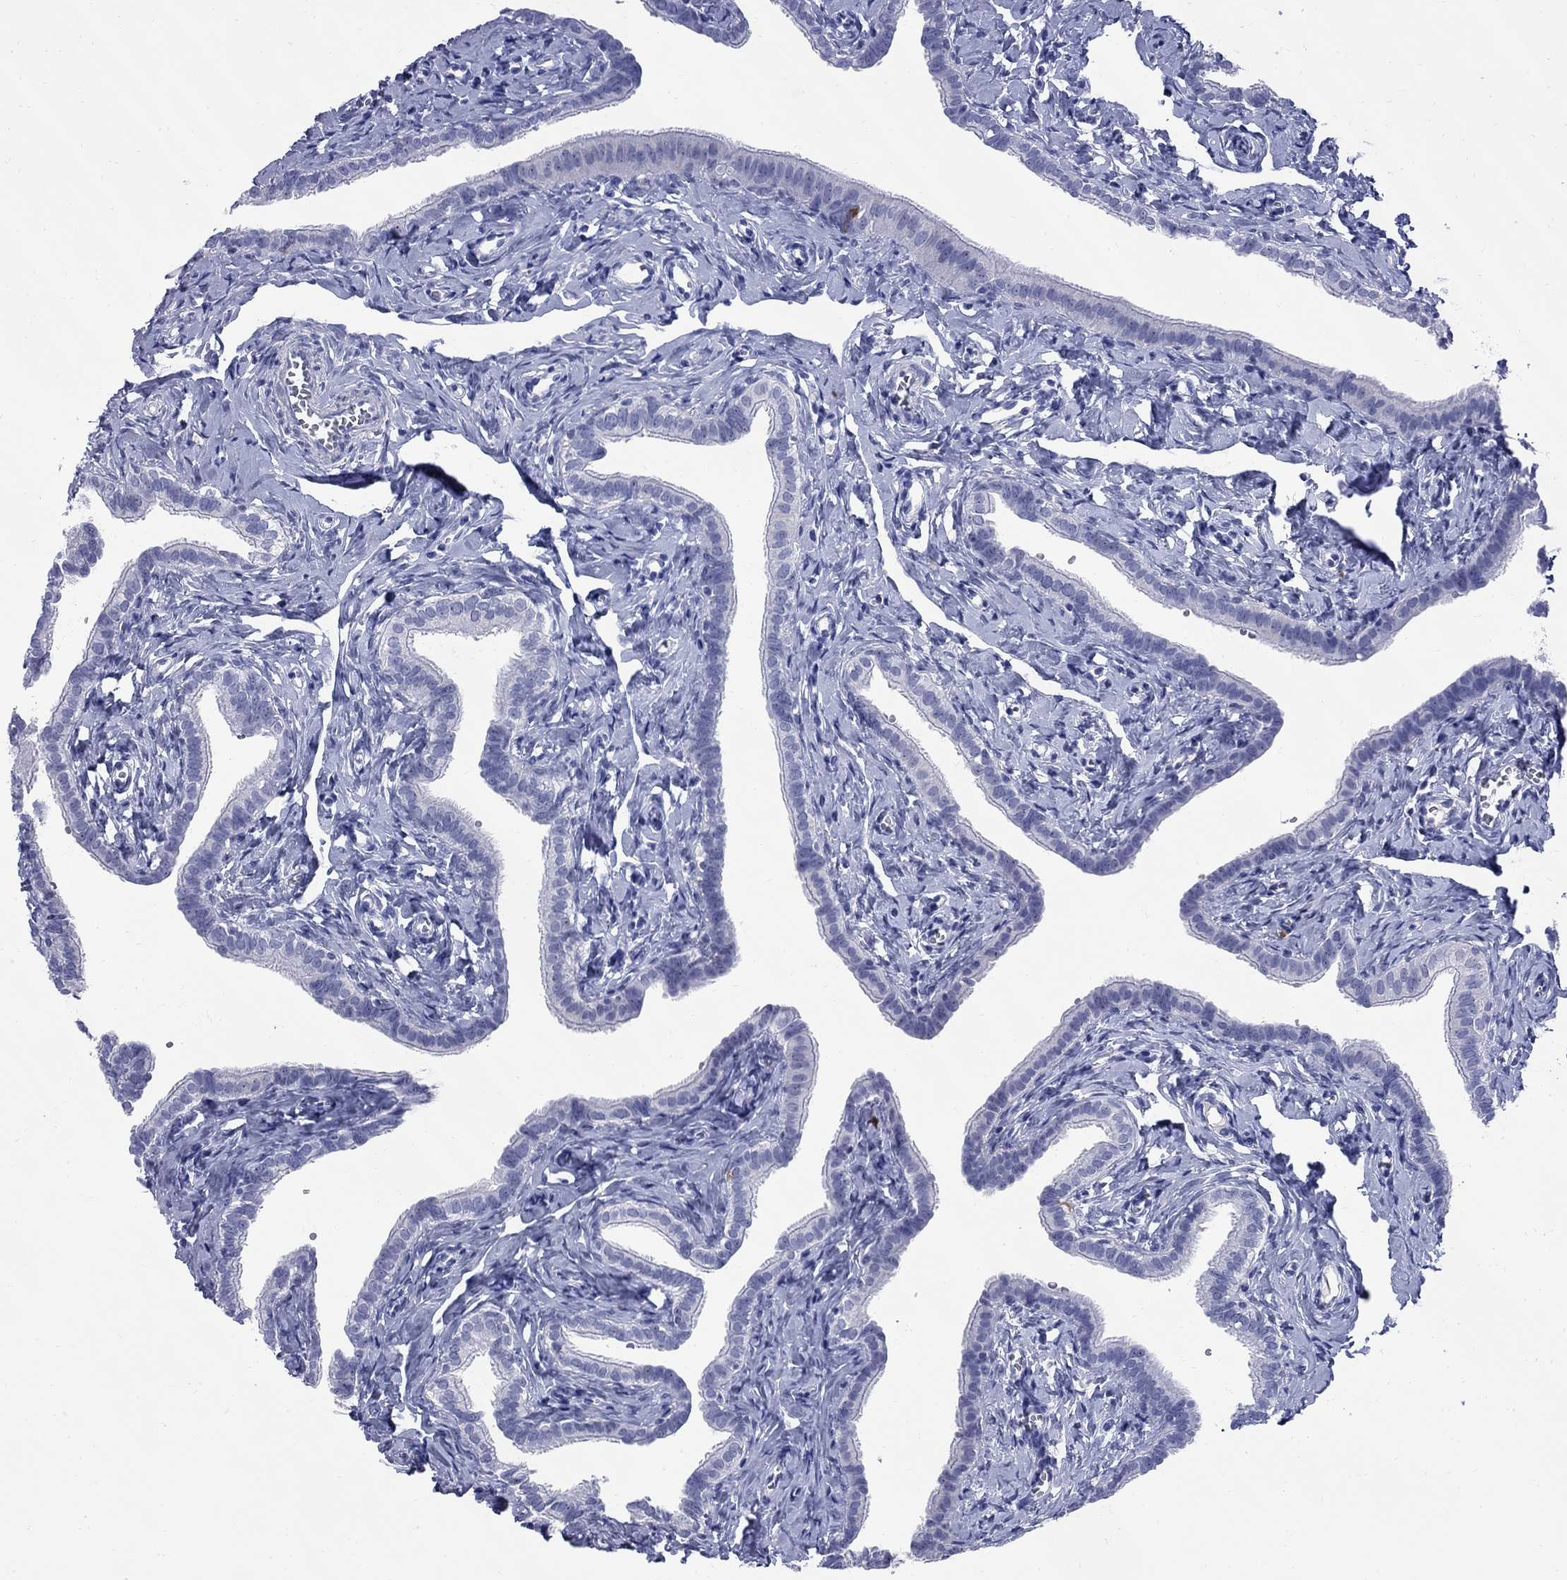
{"staining": {"intensity": "strong", "quantity": "<25%", "location": "cytoplasmic/membranous"}, "tissue": "fallopian tube", "cell_type": "Glandular cells", "image_type": "normal", "snomed": [{"axis": "morphology", "description": "Normal tissue, NOS"}, {"axis": "topography", "description": "Fallopian tube"}], "caption": "This is an image of immunohistochemistry staining of unremarkable fallopian tube, which shows strong staining in the cytoplasmic/membranous of glandular cells.", "gene": "TACC3", "patient": {"sex": "female", "age": 41}}